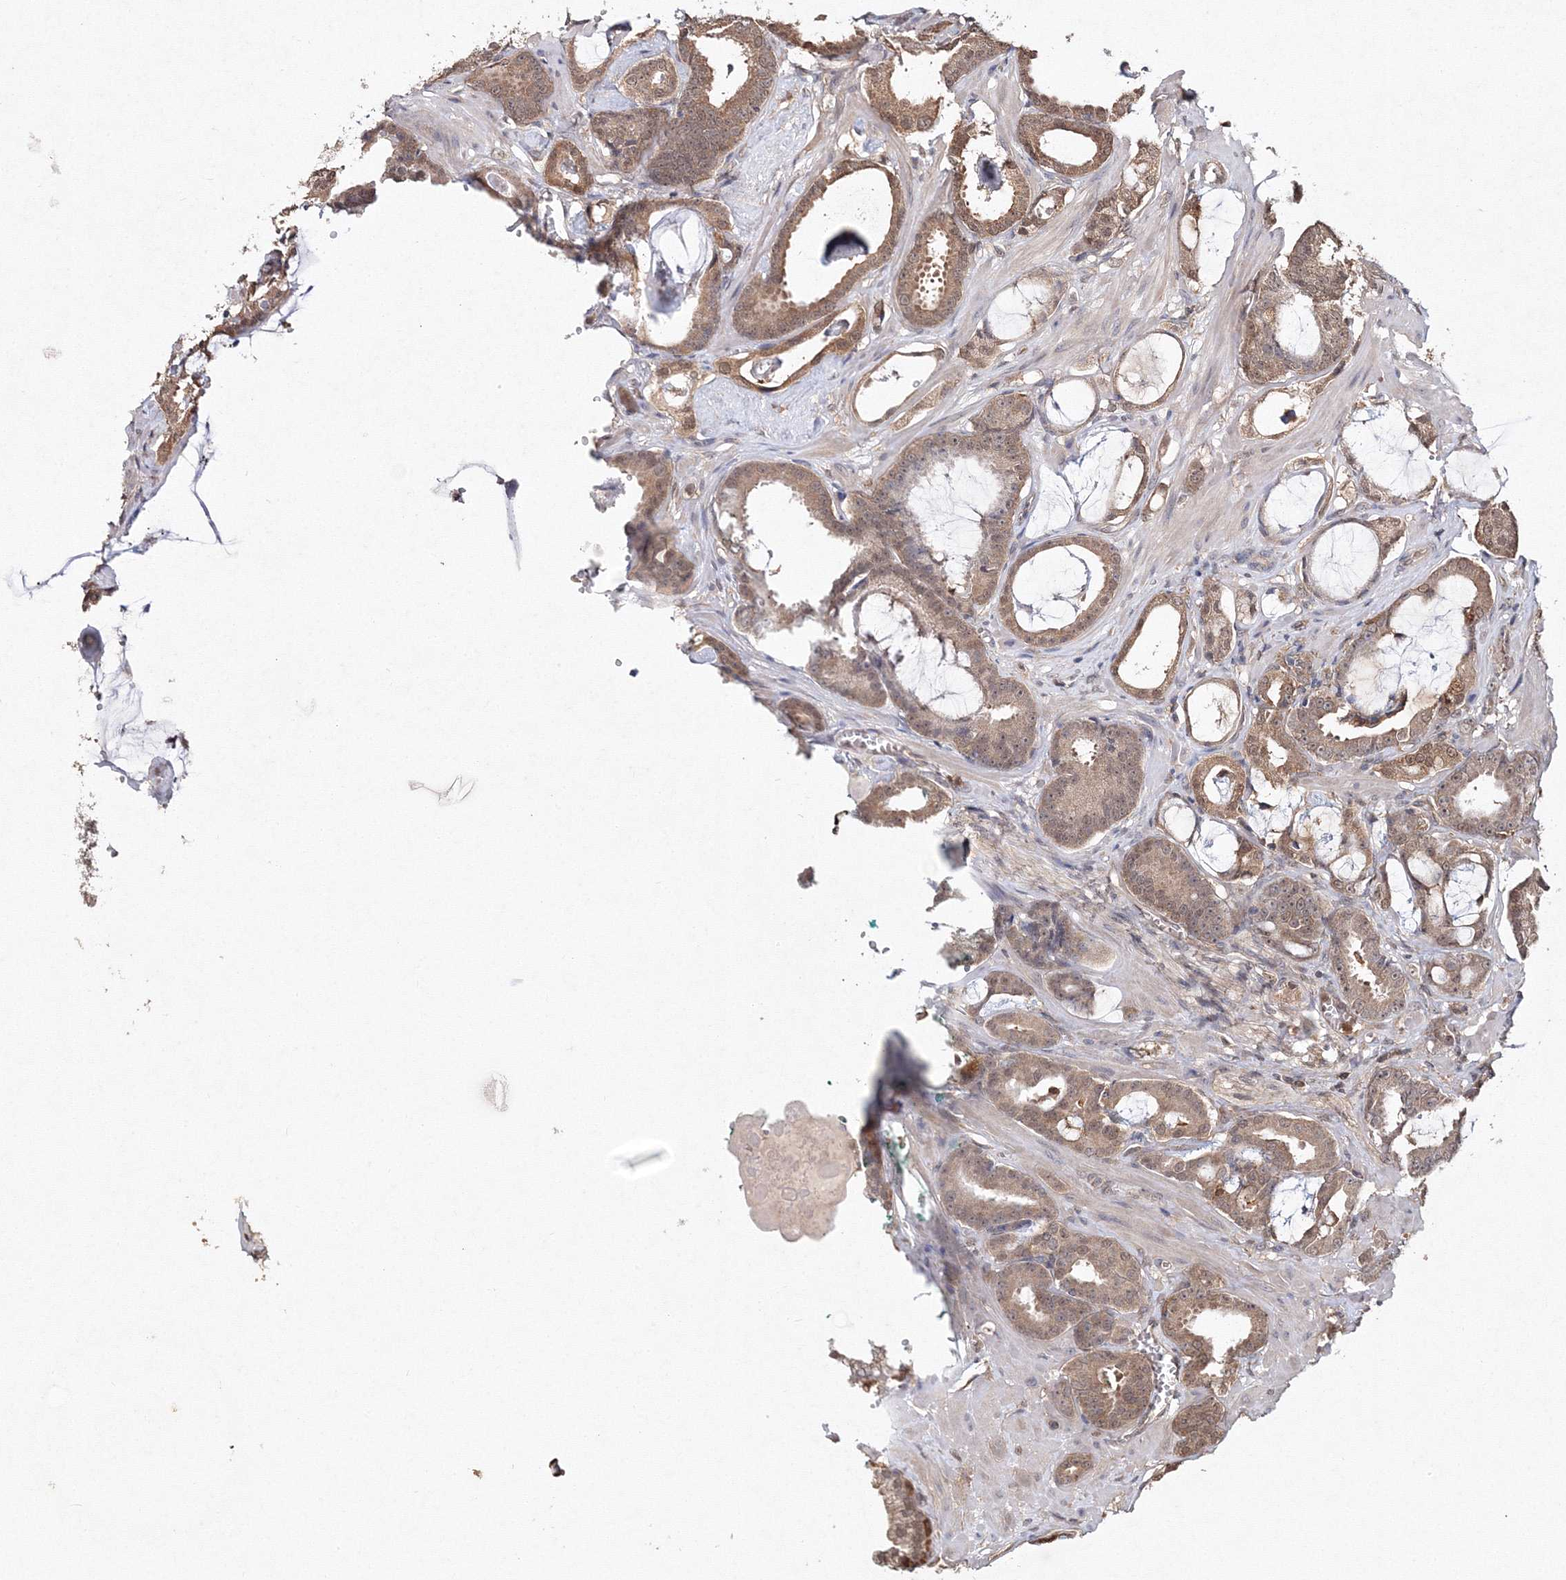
{"staining": {"intensity": "weak", "quantity": ">75%", "location": "cytoplasmic/membranous,nuclear"}, "tissue": "prostate cancer", "cell_type": "Tumor cells", "image_type": "cancer", "snomed": [{"axis": "morphology", "description": "Adenocarcinoma, Low grade"}, {"axis": "topography", "description": "Prostate"}], "caption": "Weak cytoplasmic/membranous and nuclear positivity for a protein is seen in approximately >75% of tumor cells of low-grade adenocarcinoma (prostate) using immunohistochemistry (IHC).", "gene": "S100A11", "patient": {"sex": "male", "age": 53}}